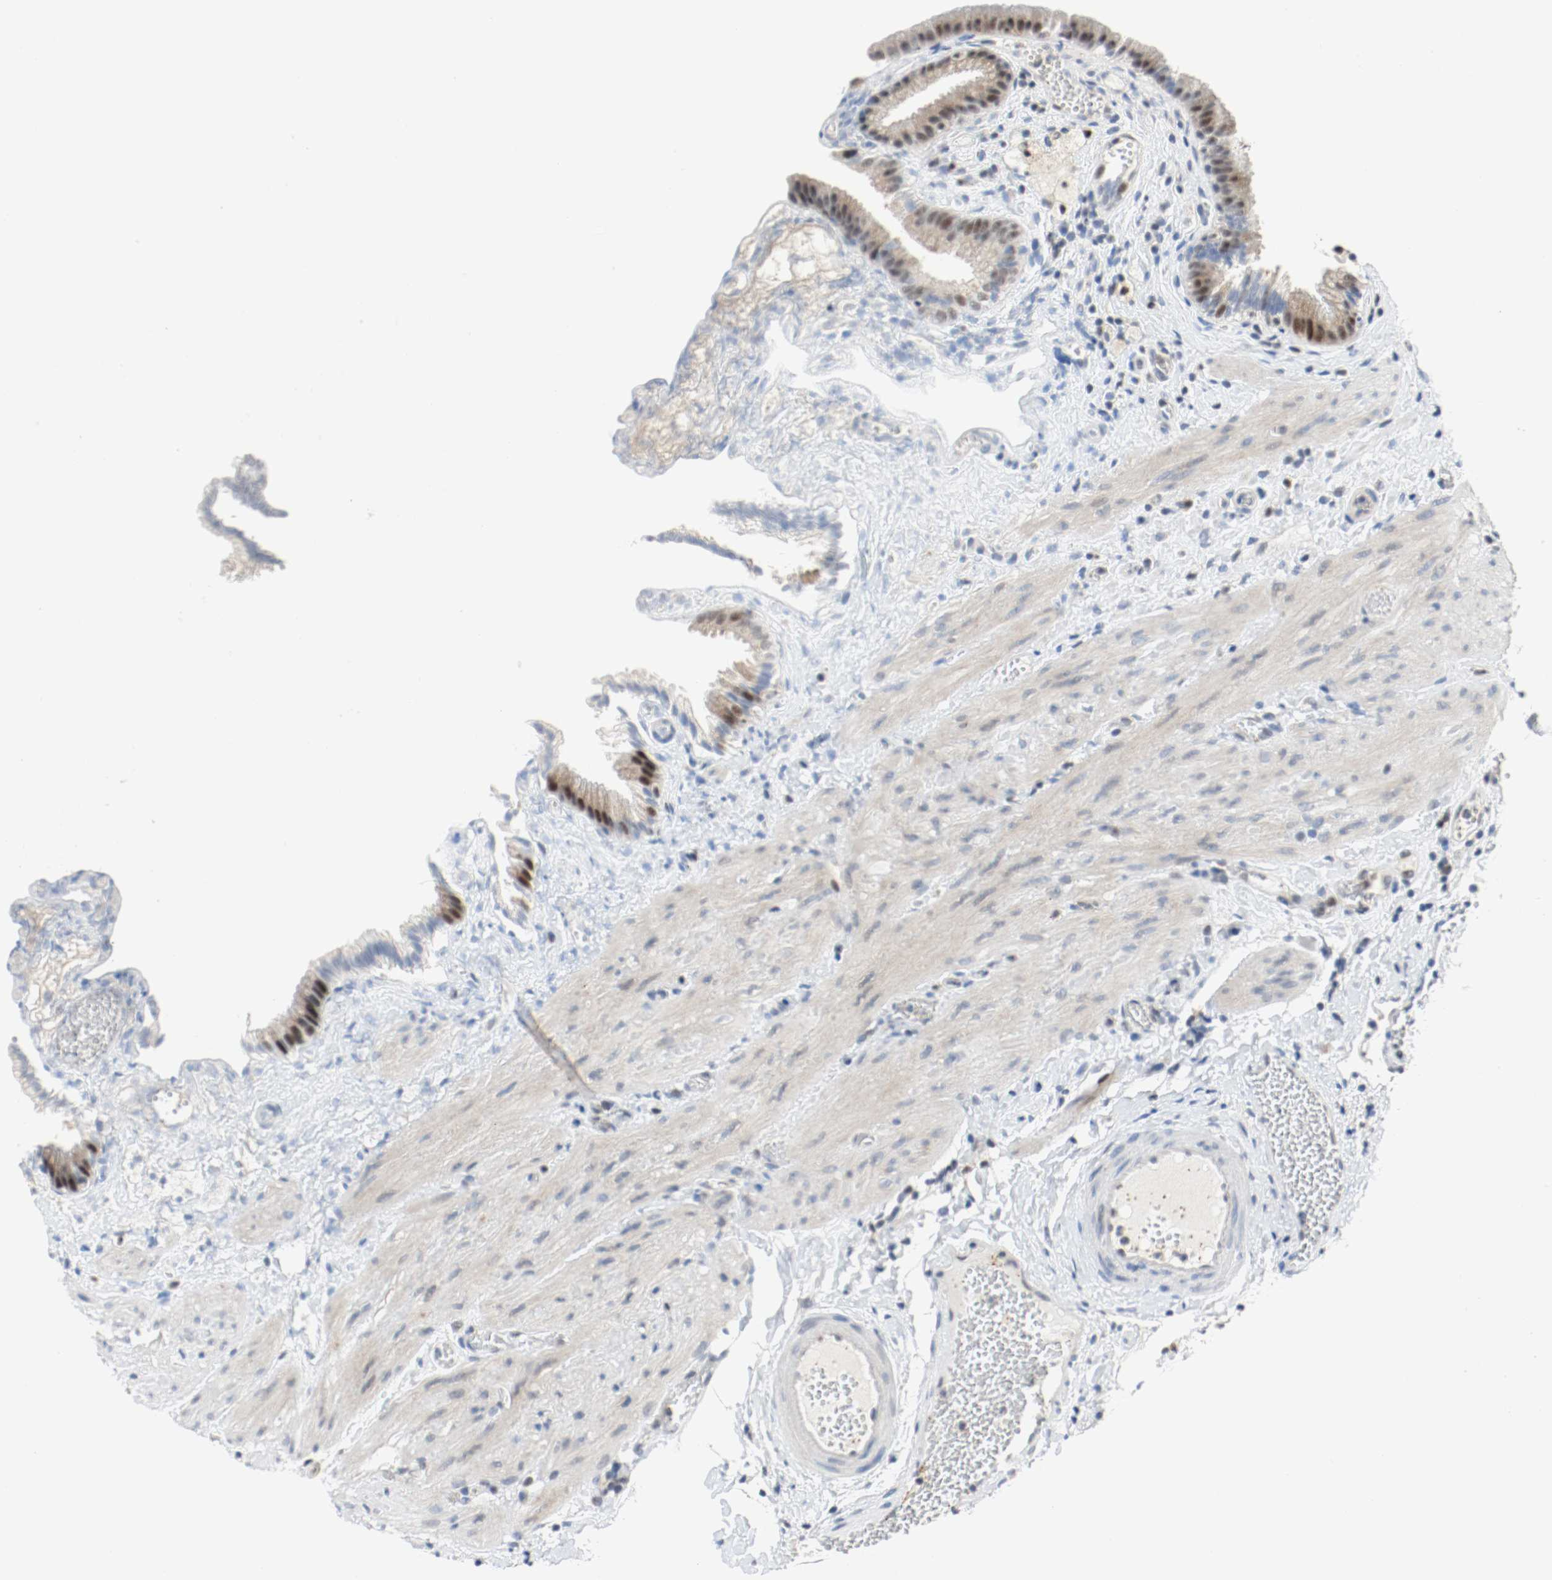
{"staining": {"intensity": "moderate", "quantity": "25%-75%", "location": "nuclear"}, "tissue": "gallbladder", "cell_type": "Glandular cells", "image_type": "normal", "snomed": [{"axis": "morphology", "description": "Normal tissue, NOS"}, {"axis": "topography", "description": "Gallbladder"}], "caption": "Gallbladder stained for a protein exhibits moderate nuclear positivity in glandular cells. Nuclei are stained in blue.", "gene": "ASH1L", "patient": {"sex": "female", "age": 24}}